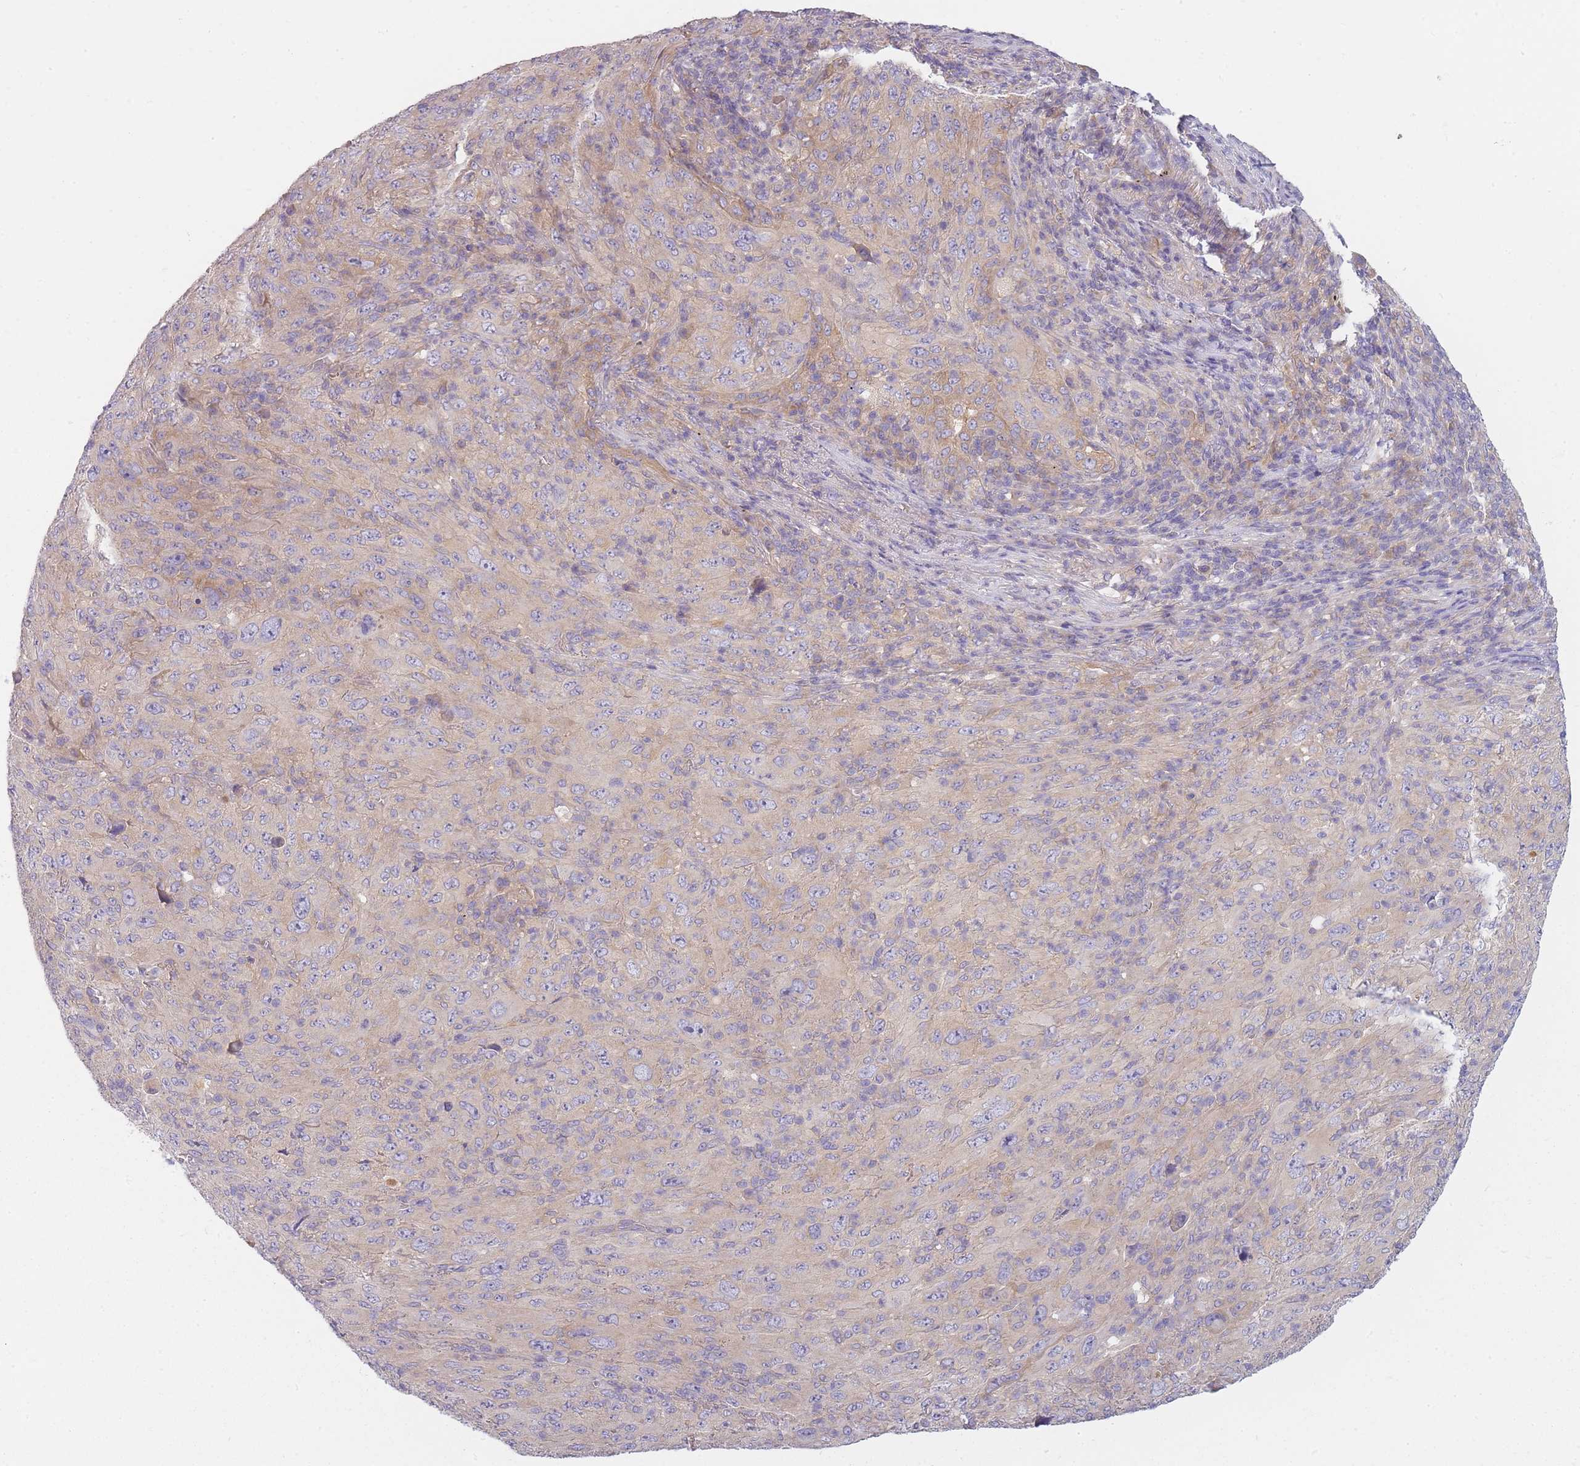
{"staining": {"intensity": "negative", "quantity": "none", "location": "none"}, "tissue": "melanoma", "cell_type": "Tumor cells", "image_type": "cancer", "snomed": [{"axis": "morphology", "description": "Malignant melanoma, Metastatic site"}, {"axis": "topography", "description": "Skin"}], "caption": "Image shows no significant protein expression in tumor cells of melanoma.", "gene": "AP3M2", "patient": {"sex": "female", "age": 56}}